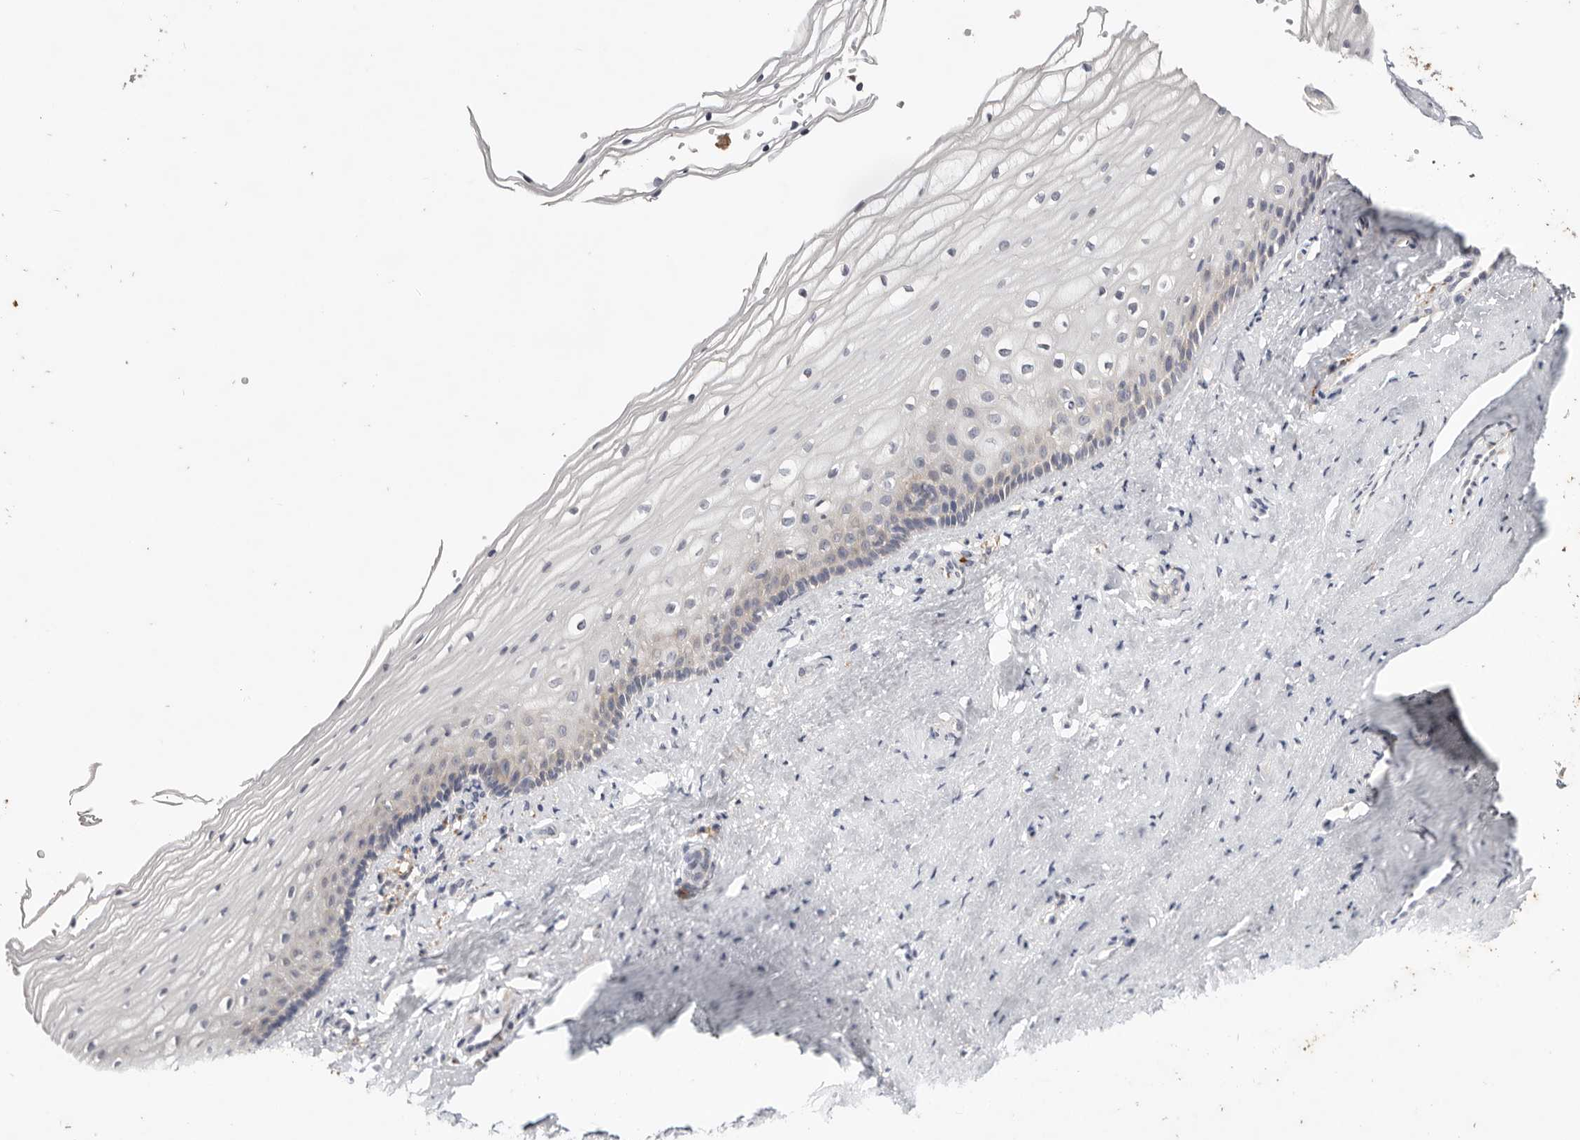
{"staining": {"intensity": "negative", "quantity": "none", "location": "none"}, "tissue": "vagina", "cell_type": "Squamous epithelial cells", "image_type": "normal", "snomed": [{"axis": "morphology", "description": "Normal tissue, NOS"}, {"axis": "topography", "description": "Vagina"}], "caption": "High magnification brightfield microscopy of normal vagina stained with DAB (3,3'-diaminobenzidine) (brown) and counterstained with hematoxylin (blue): squamous epithelial cells show no significant expression. The staining is performed using DAB brown chromogen with nuclei counter-stained in using hematoxylin.", "gene": "WDR77", "patient": {"sex": "female", "age": 46}}